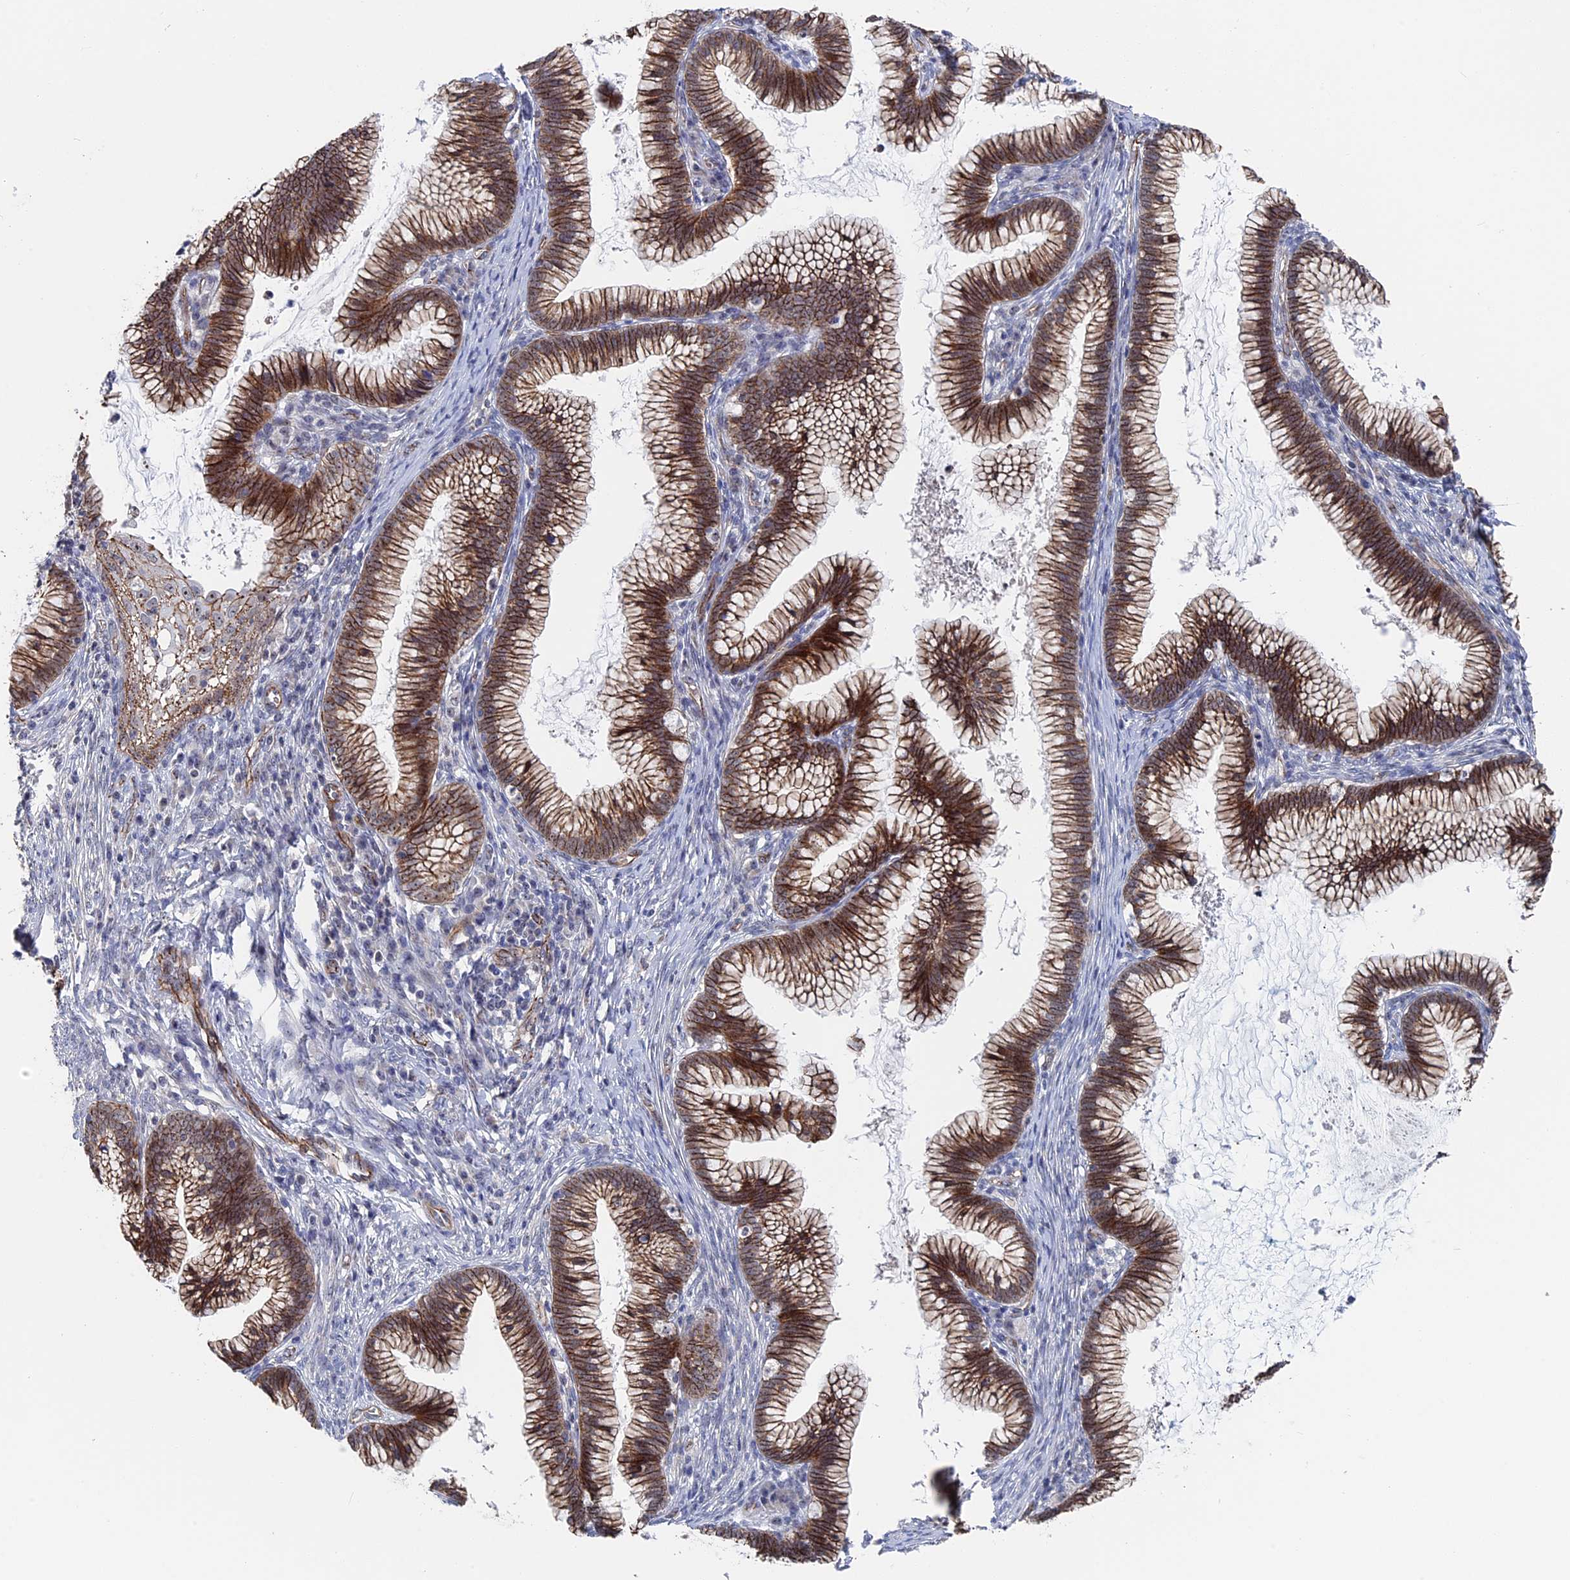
{"staining": {"intensity": "moderate", "quantity": ">75%", "location": "cytoplasmic/membranous,nuclear"}, "tissue": "cervical cancer", "cell_type": "Tumor cells", "image_type": "cancer", "snomed": [{"axis": "morphology", "description": "Adenocarcinoma, NOS"}, {"axis": "topography", "description": "Cervix"}], "caption": "Immunohistochemistry (IHC) of human cervical cancer (adenocarcinoma) exhibits medium levels of moderate cytoplasmic/membranous and nuclear positivity in approximately >75% of tumor cells.", "gene": "EXOSC9", "patient": {"sex": "female", "age": 36}}